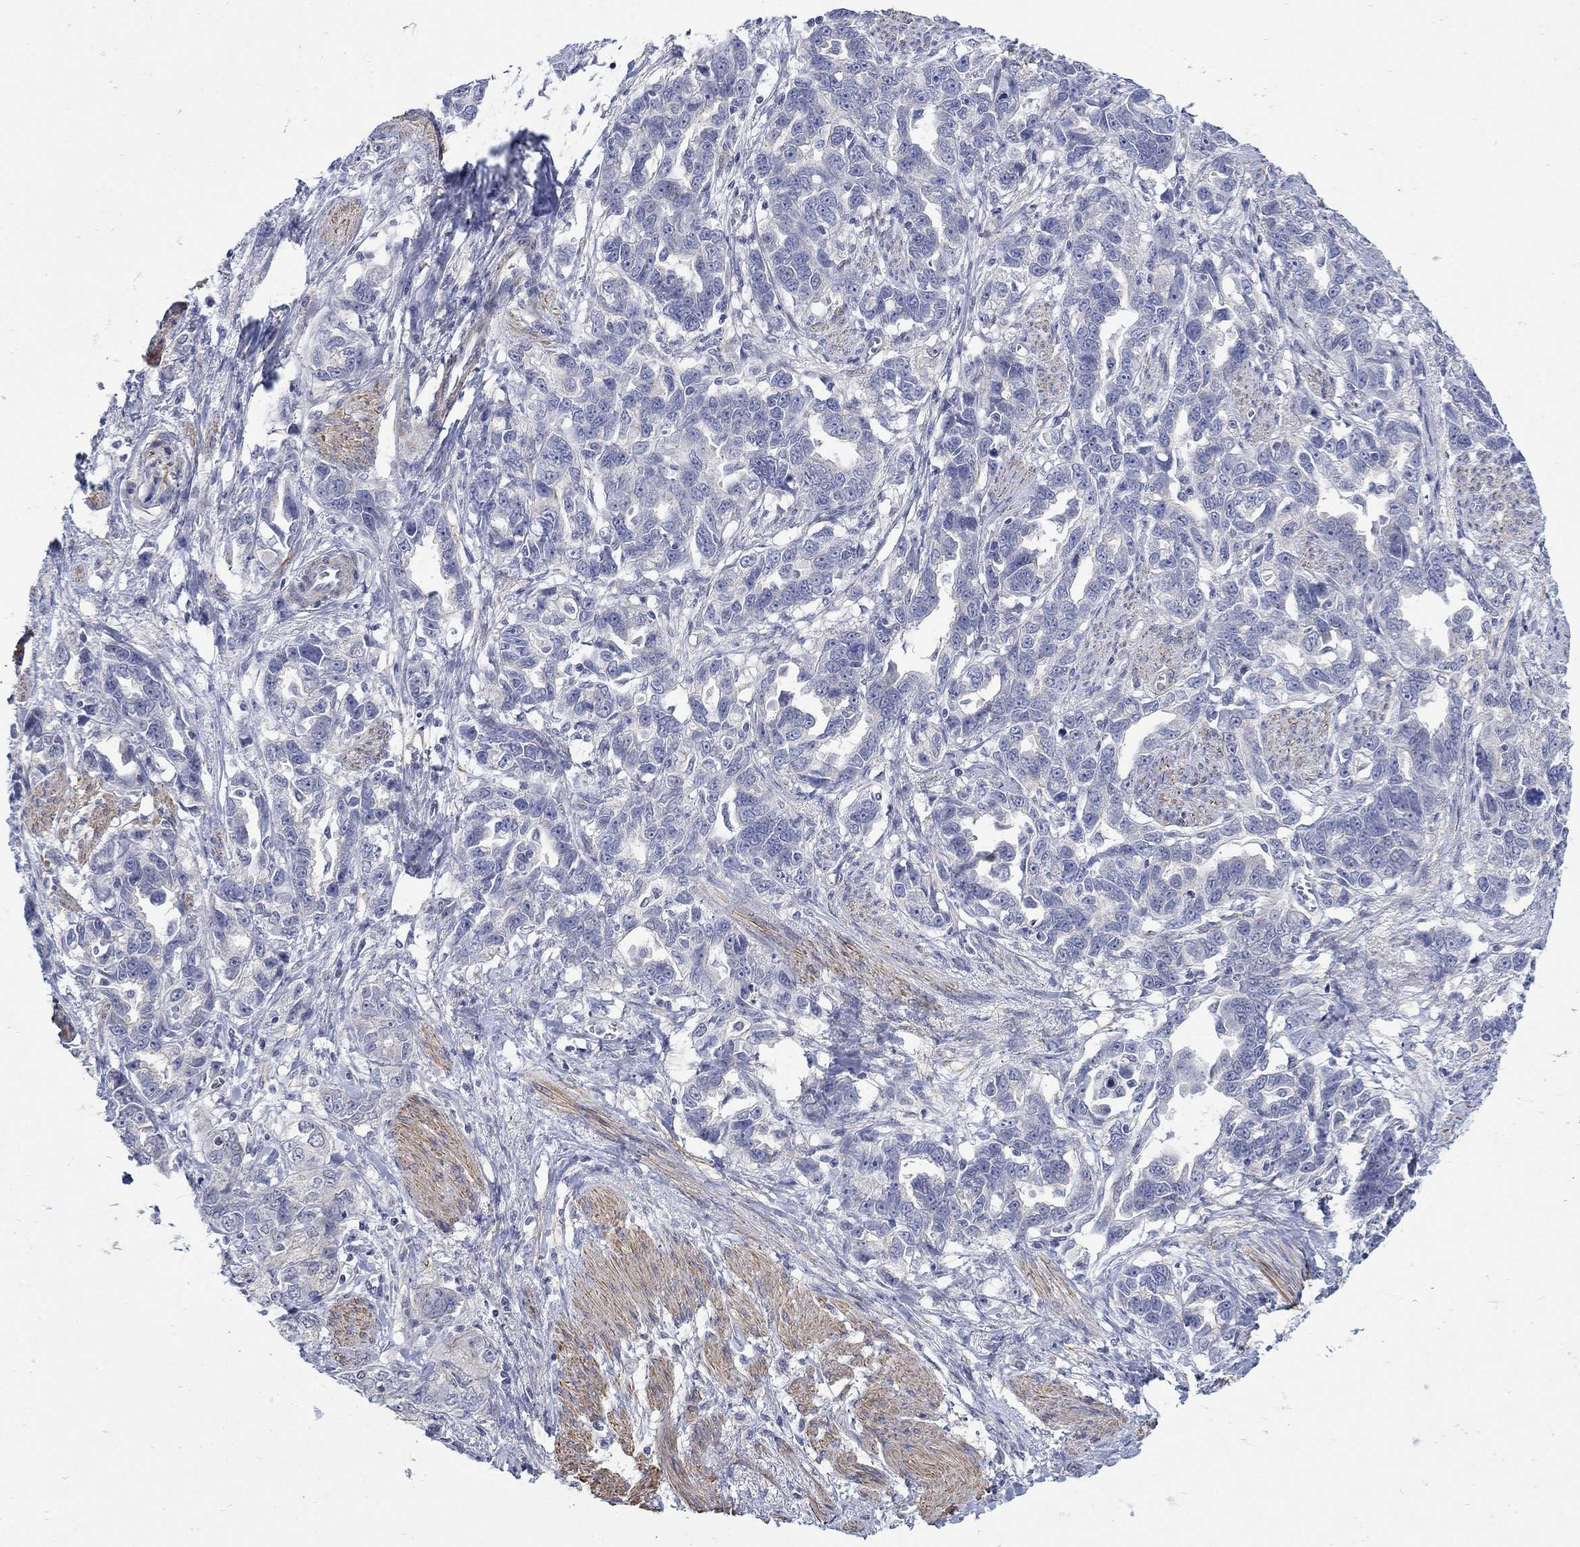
{"staining": {"intensity": "negative", "quantity": "none", "location": "none"}, "tissue": "ovarian cancer", "cell_type": "Tumor cells", "image_type": "cancer", "snomed": [{"axis": "morphology", "description": "Cystadenocarcinoma, serous, NOS"}, {"axis": "topography", "description": "Ovary"}], "caption": "Immunohistochemistry (IHC) of human ovarian serous cystadenocarcinoma reveals no expression in tumor cells.", "gene": "SCN7A", "patient": {"sex": "female", "age": 51}}